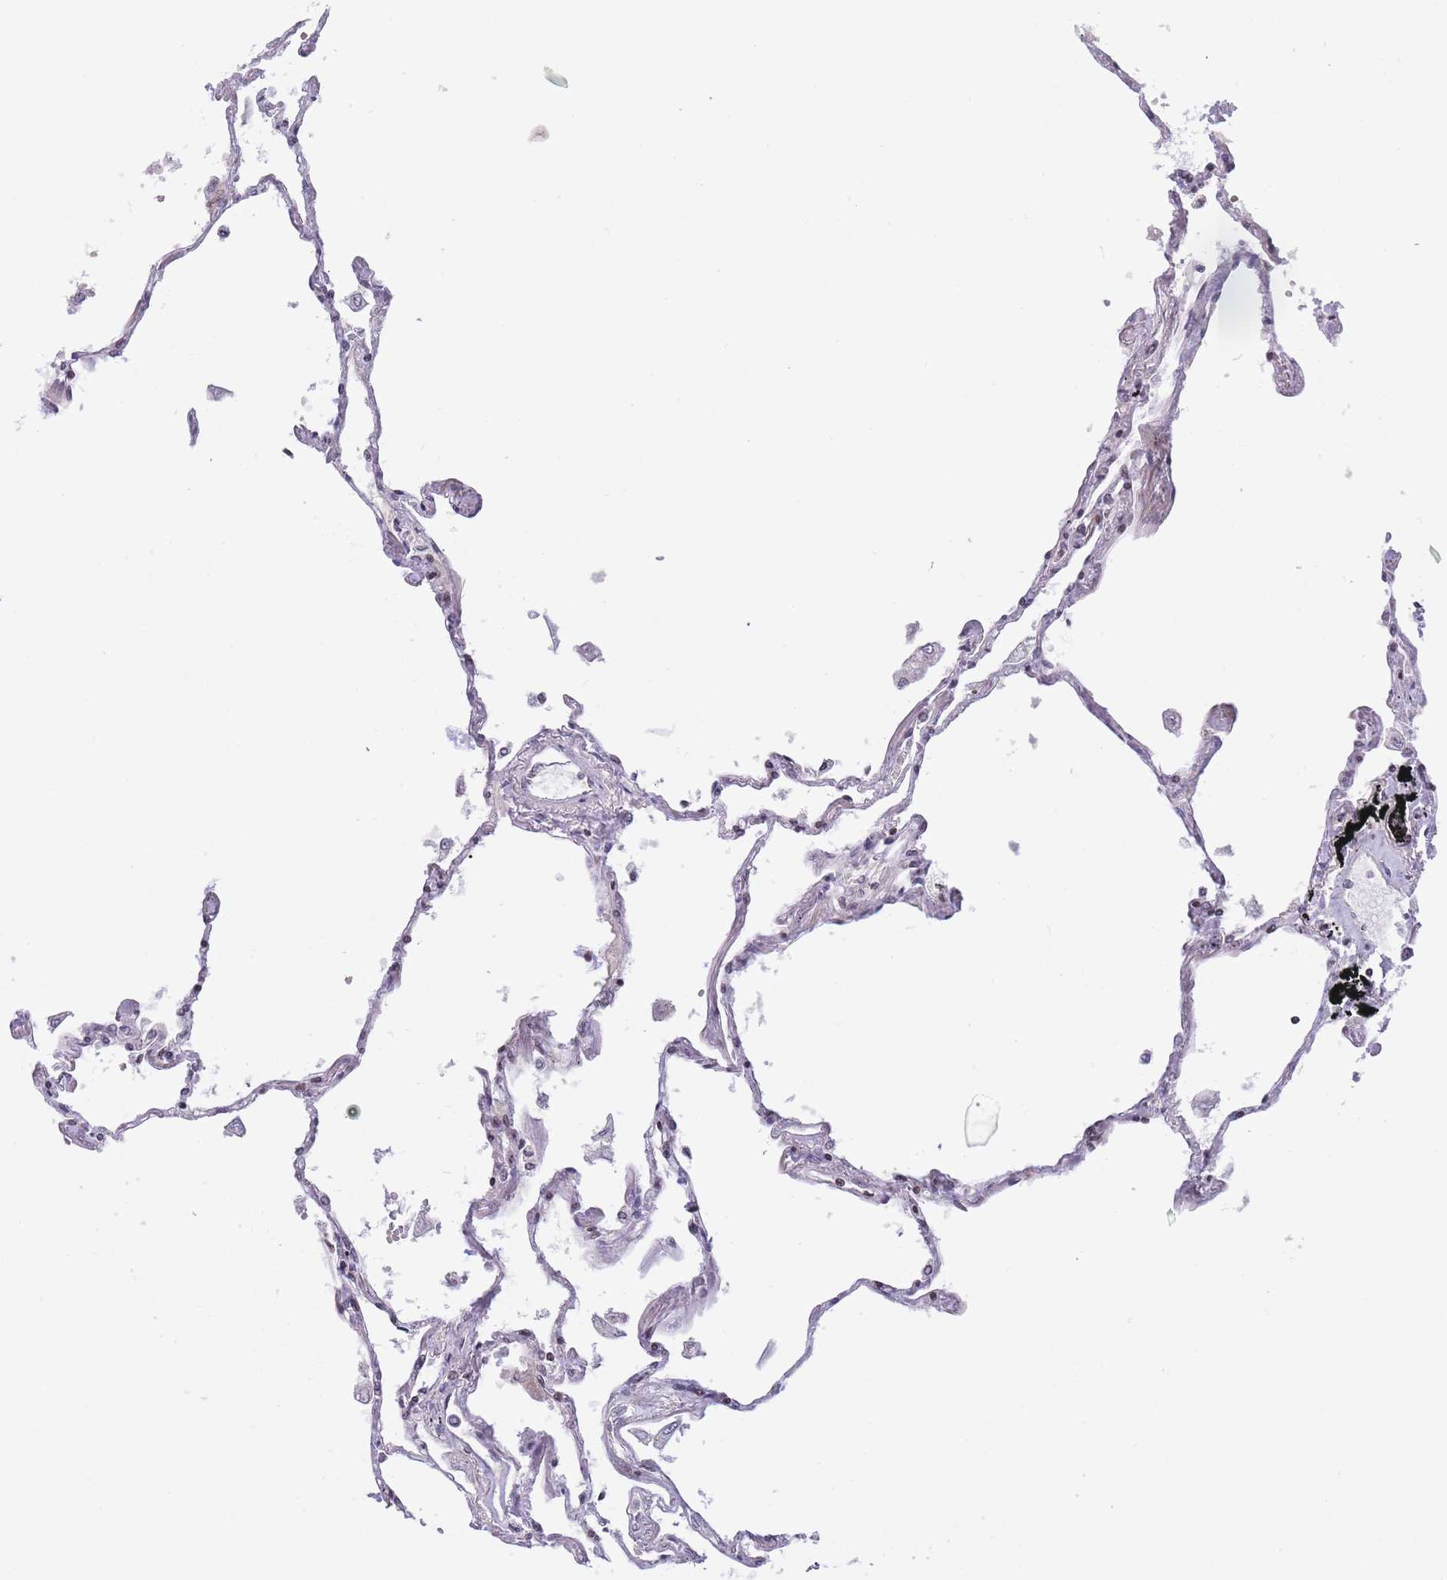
{"staining": {"intensity": "negative", "quantity": "none", "location": "none"}, "tissue": "lung", "cell_type": "Alveolar cells", "image_type": "normal", "snomed": [{"axis": "morphology", "description": "Normal tissue, NOS"}, {"axis": "topography", "description": "Lung"}], "caption": "This histopathology image is of benign lung stained with immunohistochemistry (IHC) to label a protein in brown with the nuclei are counter-stained blue. There is no staining in alveolar cells.", "gene": "SLC35F5", "patient": {"sex": "female", "age": 67}}